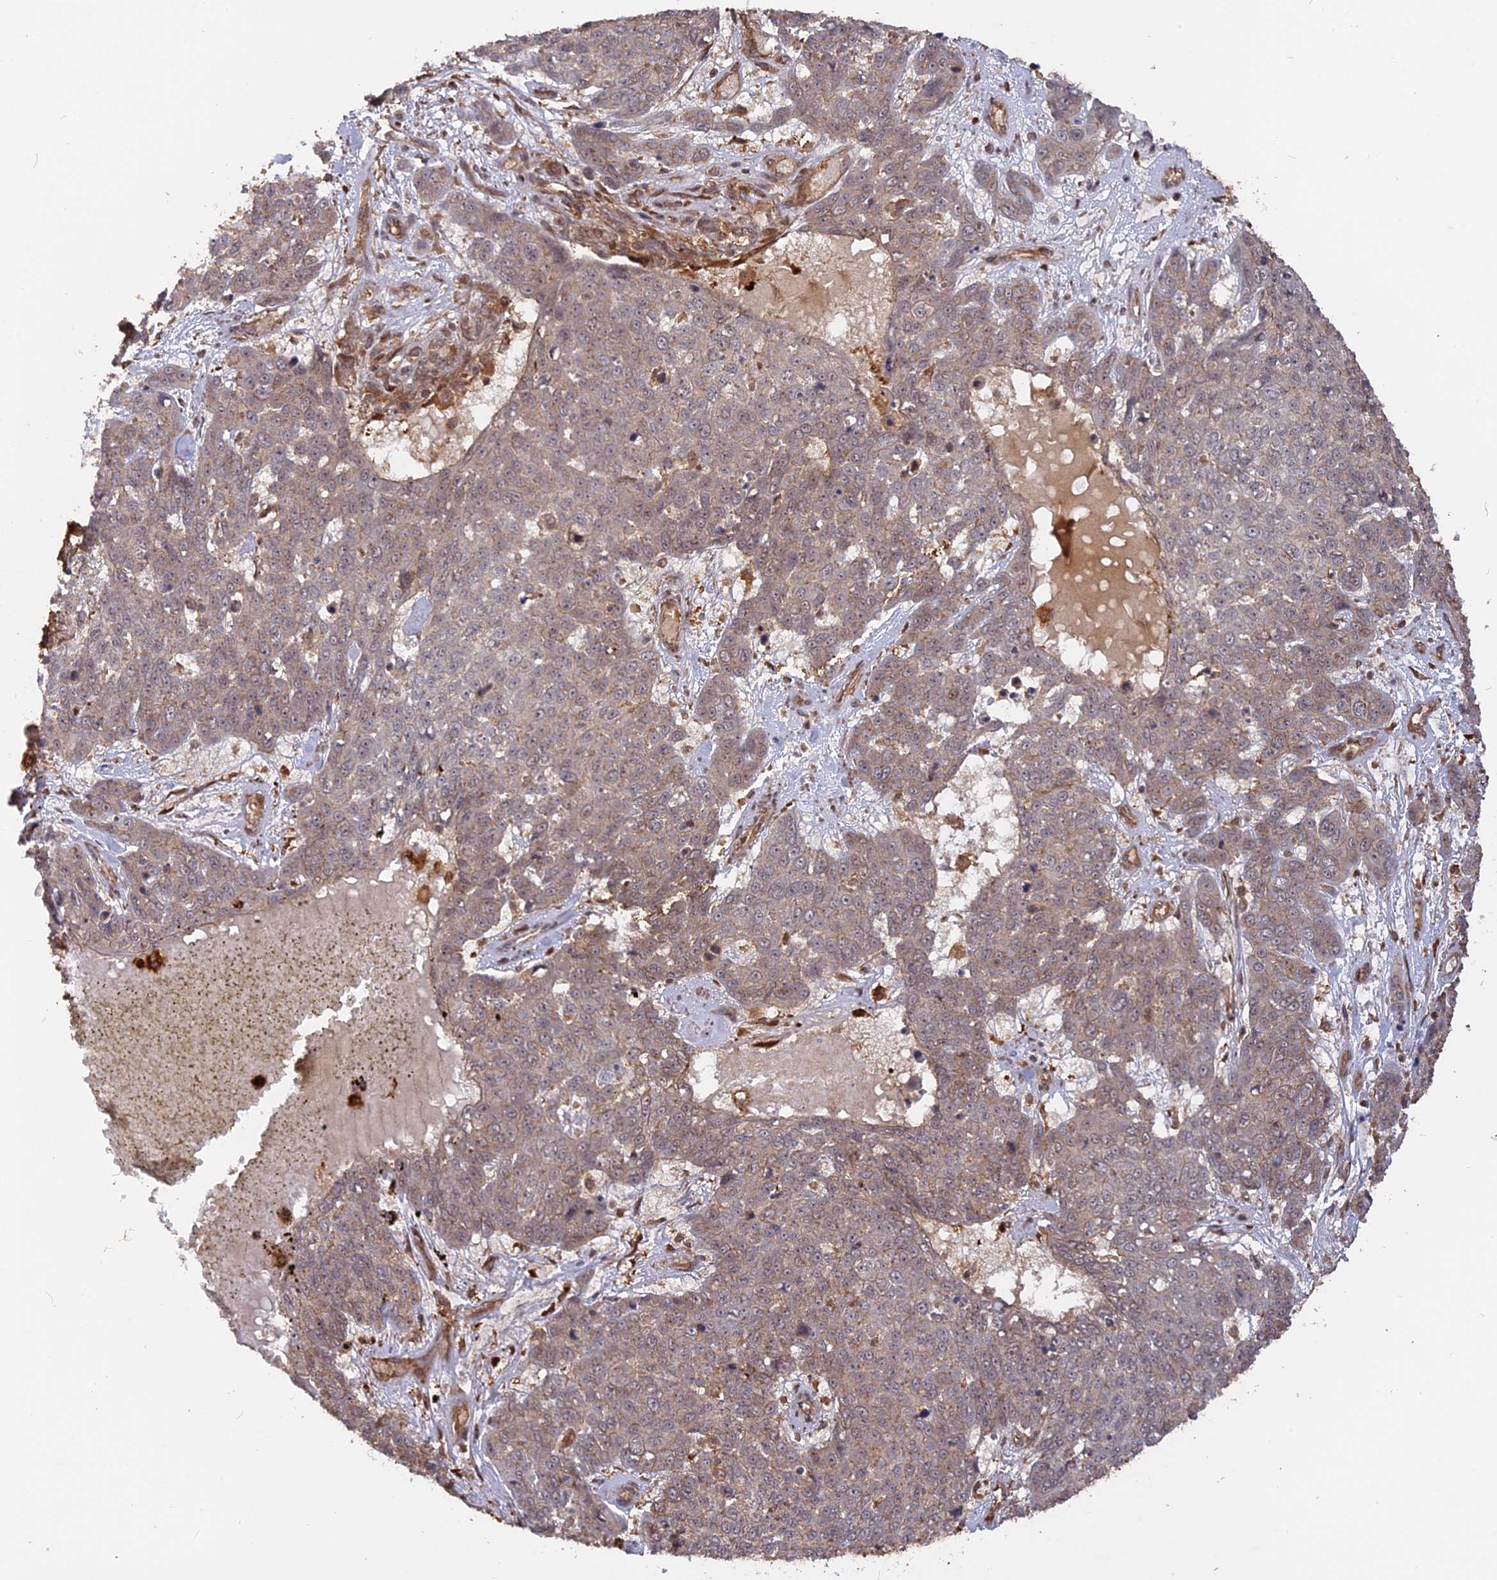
{"staining": {"intensity": "weak", "quantity": "<25%", "location": "cytoplasmic/membranous"}, "tissue": "skin cancer", "cell_type": "Tumor cells", "image_type": "cancer", "snomed": [{"axis": "morphology", "description": "Squamous cell carcinoma, NOS"}, {"axis": "topography", "description": "Skin"}], "caption": "High magnification brightfield microscopy of skin squamous cell carcinoma stained with DAB (3,3'-diaminobenzidine) (brown) and counterstained with hematoxylin (blue): tumor cells show no significant staining.", "gene": "CCDC174", "patient": {"sex": "male", "age": 71}}